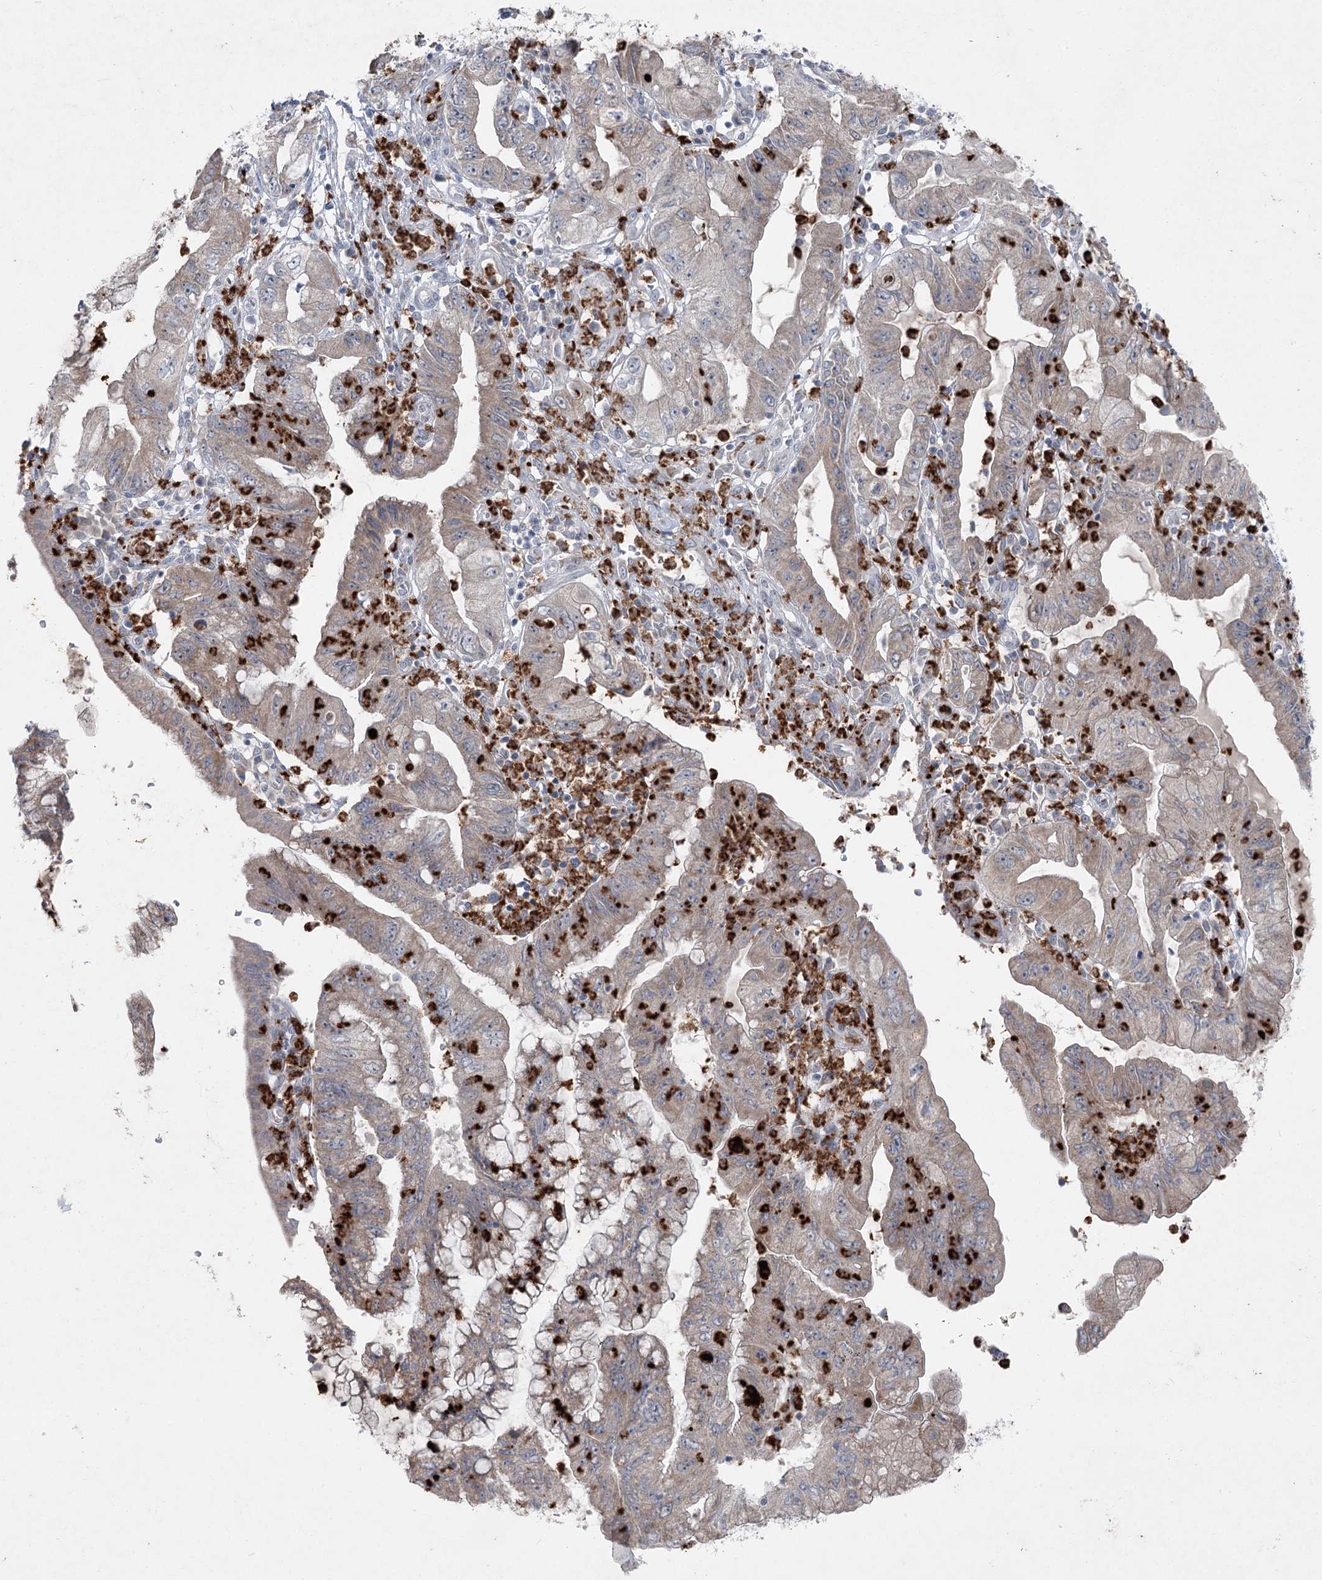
{"staining": {"intensity": "weak", "quantity": ">75%", "location": "cytoplasmic/membranous"}, "tissue": "pancreatic cancer", "cell_type": "Tumor cells", "image_type": "cancer", "snomed": [{"axis": "morphology", "description": "Adenocarcinoma, NOS"}, {"axis": "topography", "description": "Pancreas"}], "caption": "Immunohistochemistry (IHC) image of neoplastic tissue: pancreatic adenocarcinoma stained using immunohistochemistry (IHC) exhibits low levels of weak protein expression localized specifically in the cytoplasmic/membranous of tumor cells, appearing as a cytoplasmic/membranous brown color.", "gene": "PLA2G12A", "patient": {"sex": "female", "age": 73}}